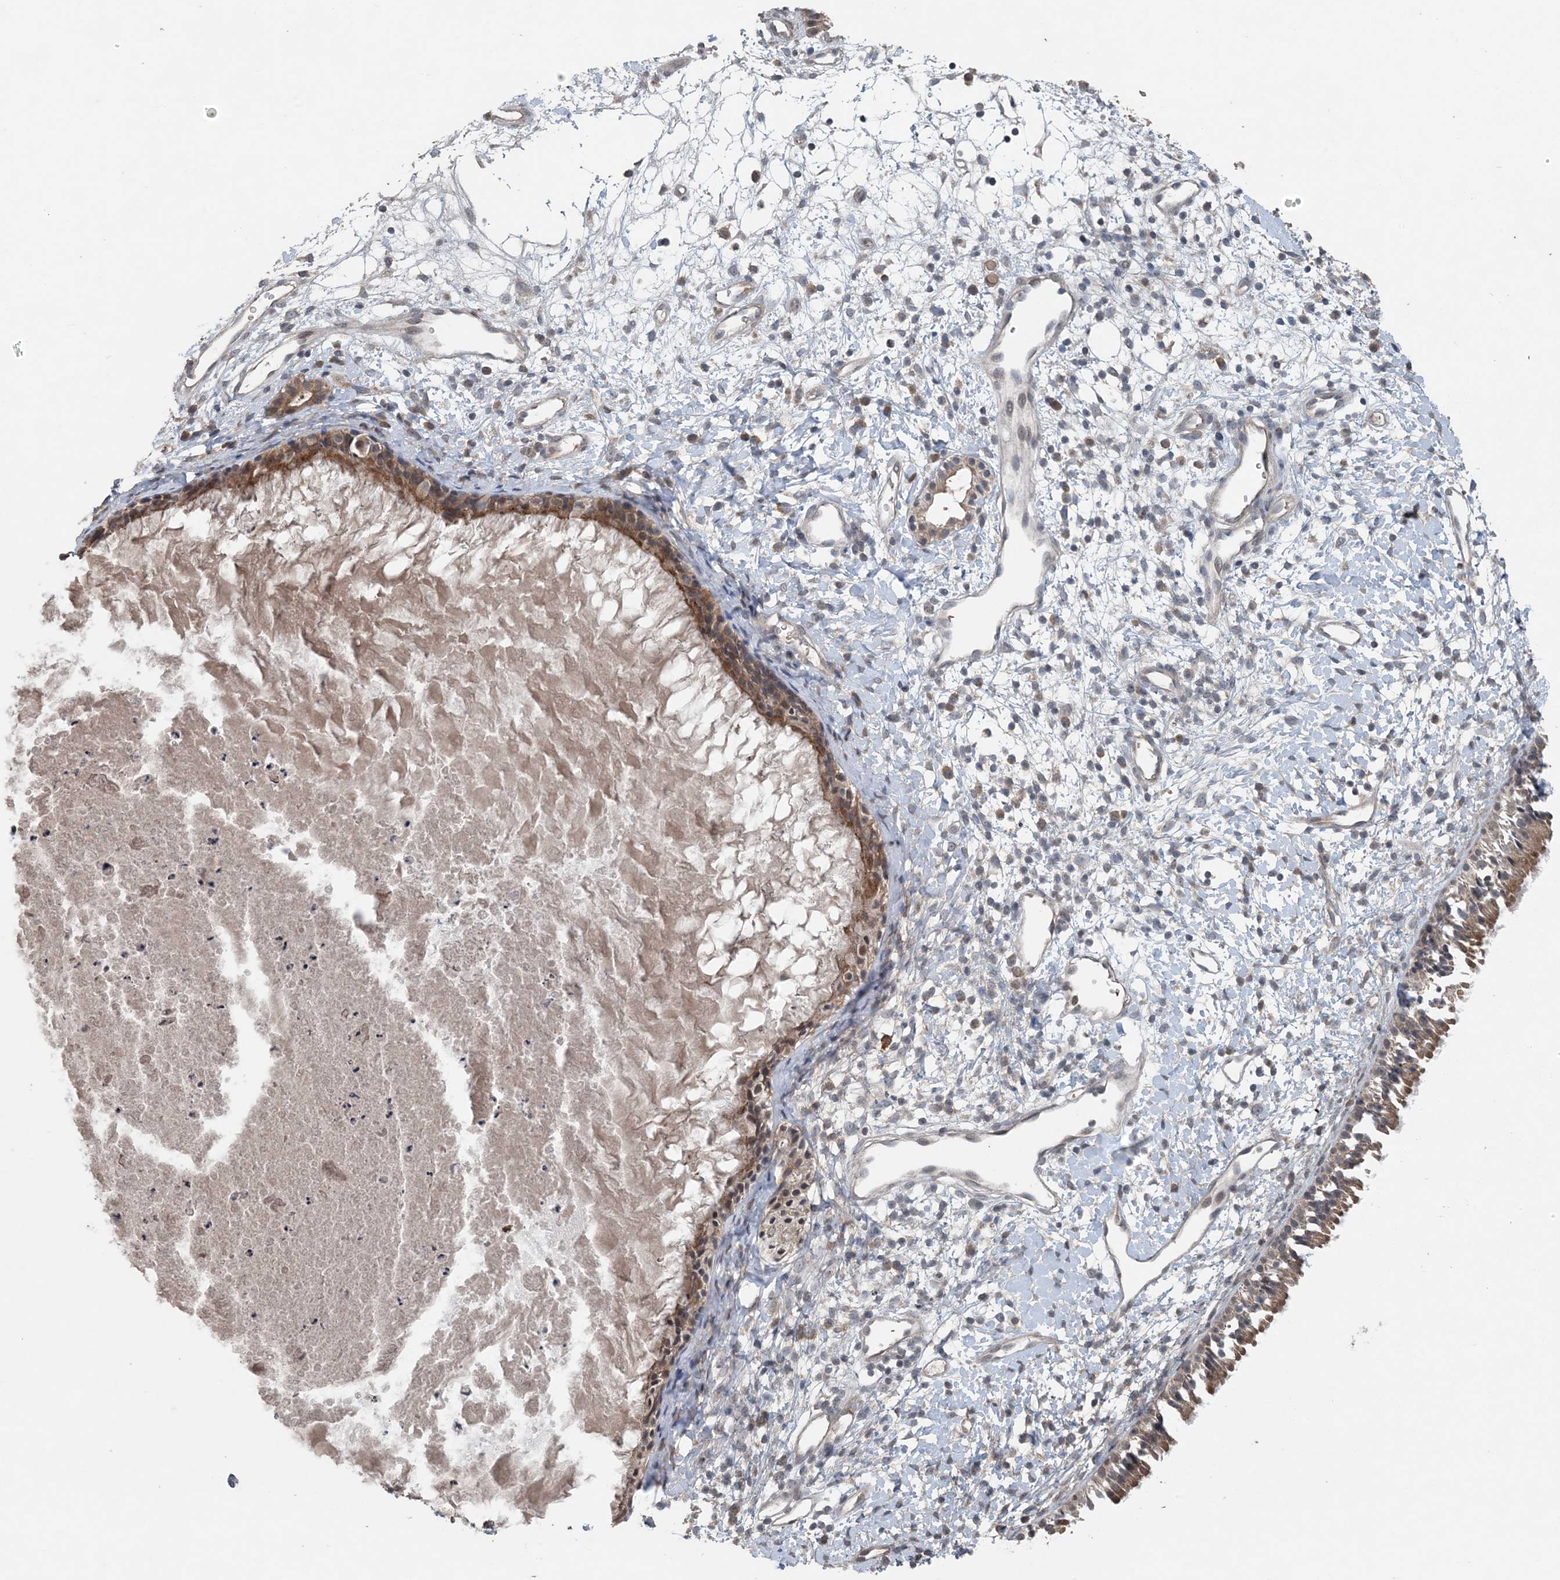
{"staining": {"intensity": "moderate", "quantity": ">75%", "location": "cytoplasmic/membranous"}, "tissue": "nasopharynx", "cell_type": "Respiratory epithelial cells", "image_type": "normal", "snomed": [{"axis": "morphology", "description": "Normal tissue, NOS"}, {"axis": "topography", "description": "Nasopharynx"}], "caption": "Brown immunohistochemical staining in normal human nasopharynx shows moderate cytoplasmic/membranous staining in approximately >75% of respiratory epithelial cells.", "gene": "MYO9B", "patient": {"sex": "male", "age": 22}}